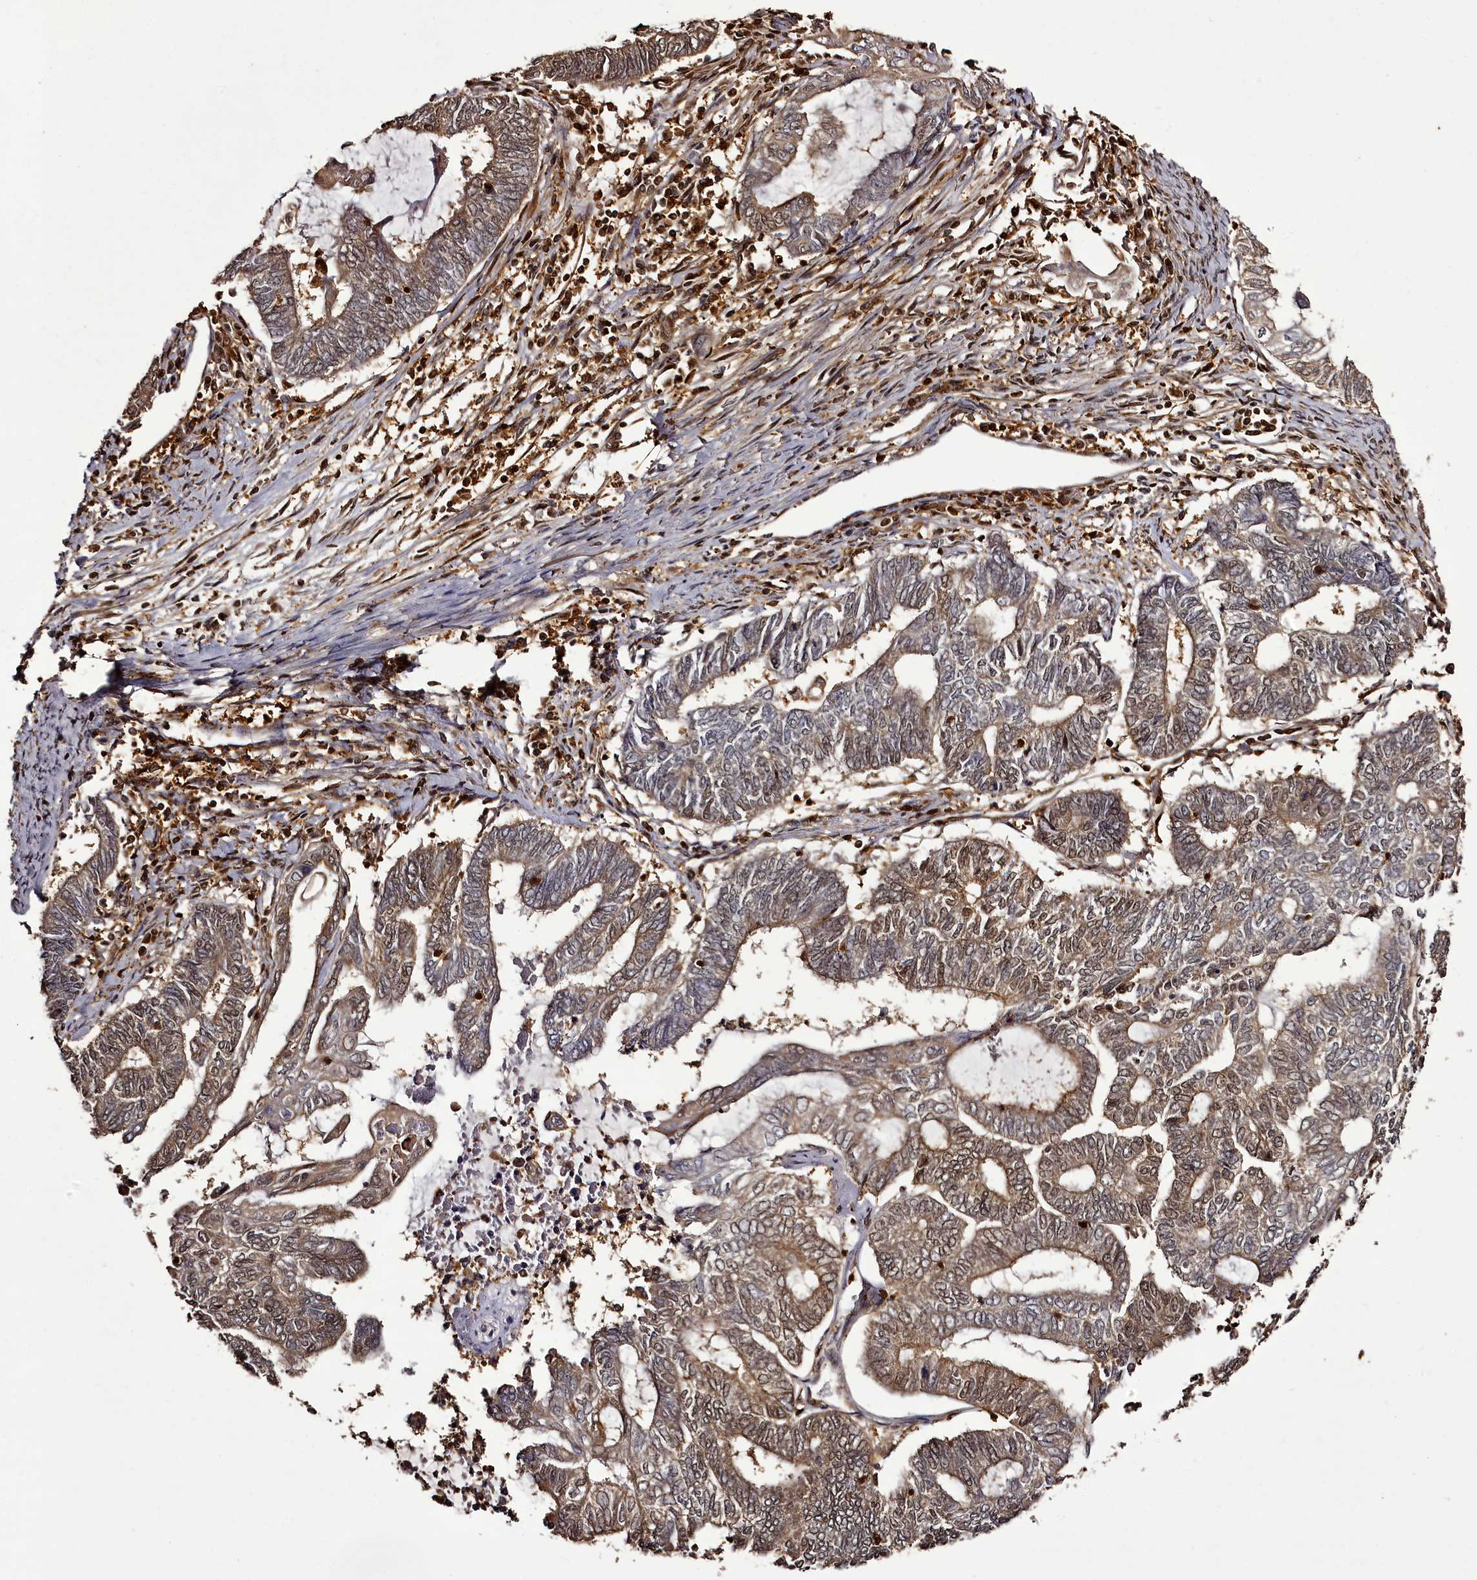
{"staining": {"intensity": "moderate", "quantity": ">75%", "location": "cytoplasmic/membranous,nuclear"}, "tissue": "endometrial cancer", "cell_type": "Tumor cells", "image_type": "cancer", "snomed": [{"axis": "morphology", "description": "Adenocarcinoma, NOS"}, {"axis": "topography", "description": "Uterus"}, {"axis": "topography", "description": "Endometrium"}], "caption": "The immunohistochemical stain highlights moderate cytoplasmic/membranous and nuclear positivity in tumor cells of adenocarcinoma (endometrial) tissue.", "gene": "NPRL2", "patient": {"sex": "female", "age": 70}}